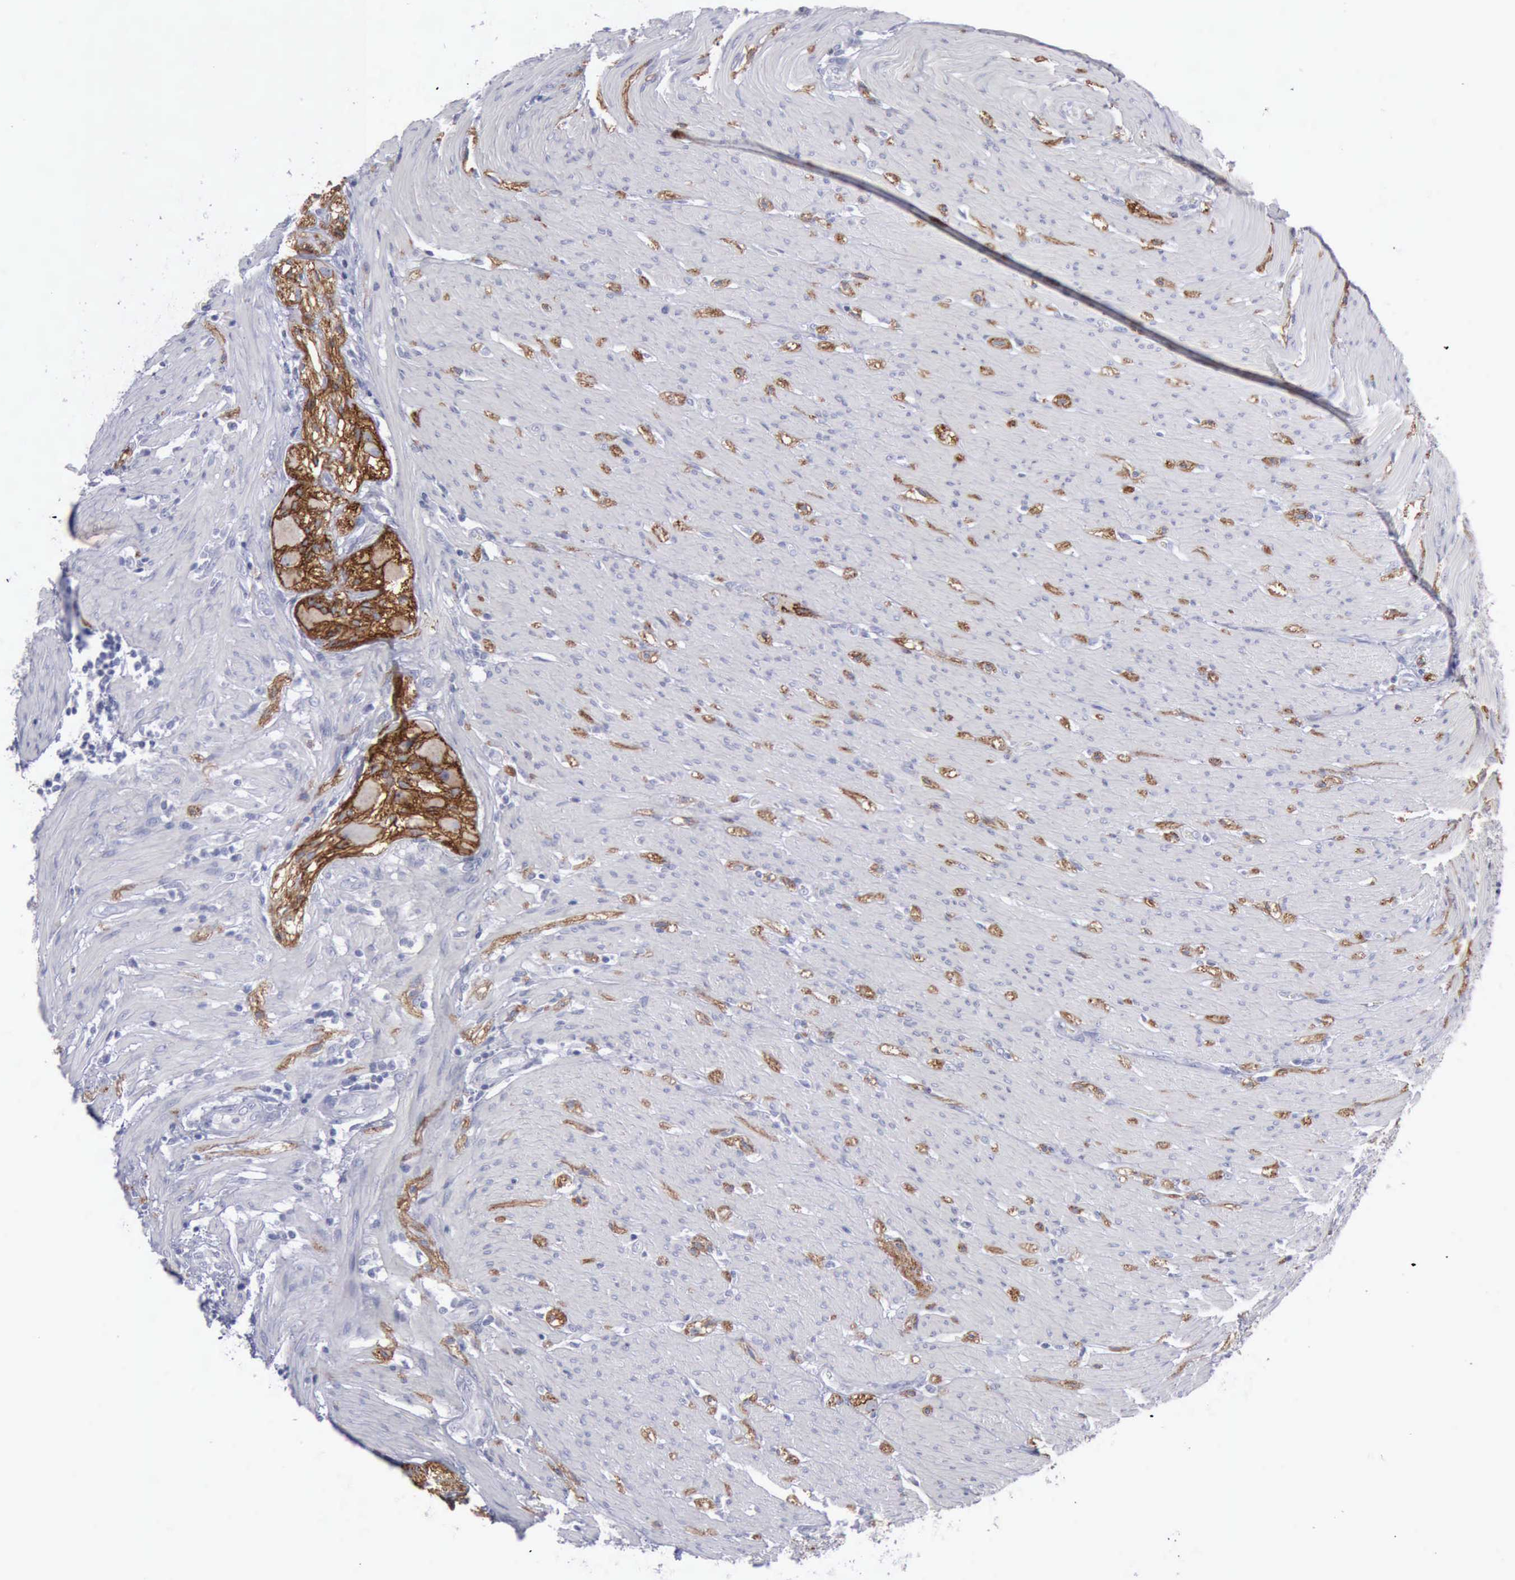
{"staining": {"intensity": "moderate", "quantity": ">75%", "location": "cytoplasmic/membranous"}, "tissue": "colorectal cancer", "cell_type": "Tumor cells", "image_type": "cancer", "snomed": [{"axis": "morphology", "description": "Adenocarcinoma, NOS"}, {"axis": "topography", "description": "Colon"}], "caption": "Human colorectal cancer (adenocarcinoma) stained with a brown dye displays moderate cytoplasmic/membranous positive expression in approximately >75% of tumor cells.", "gene": "CDH2", "patient": {"sex": "female", "age": 46}}